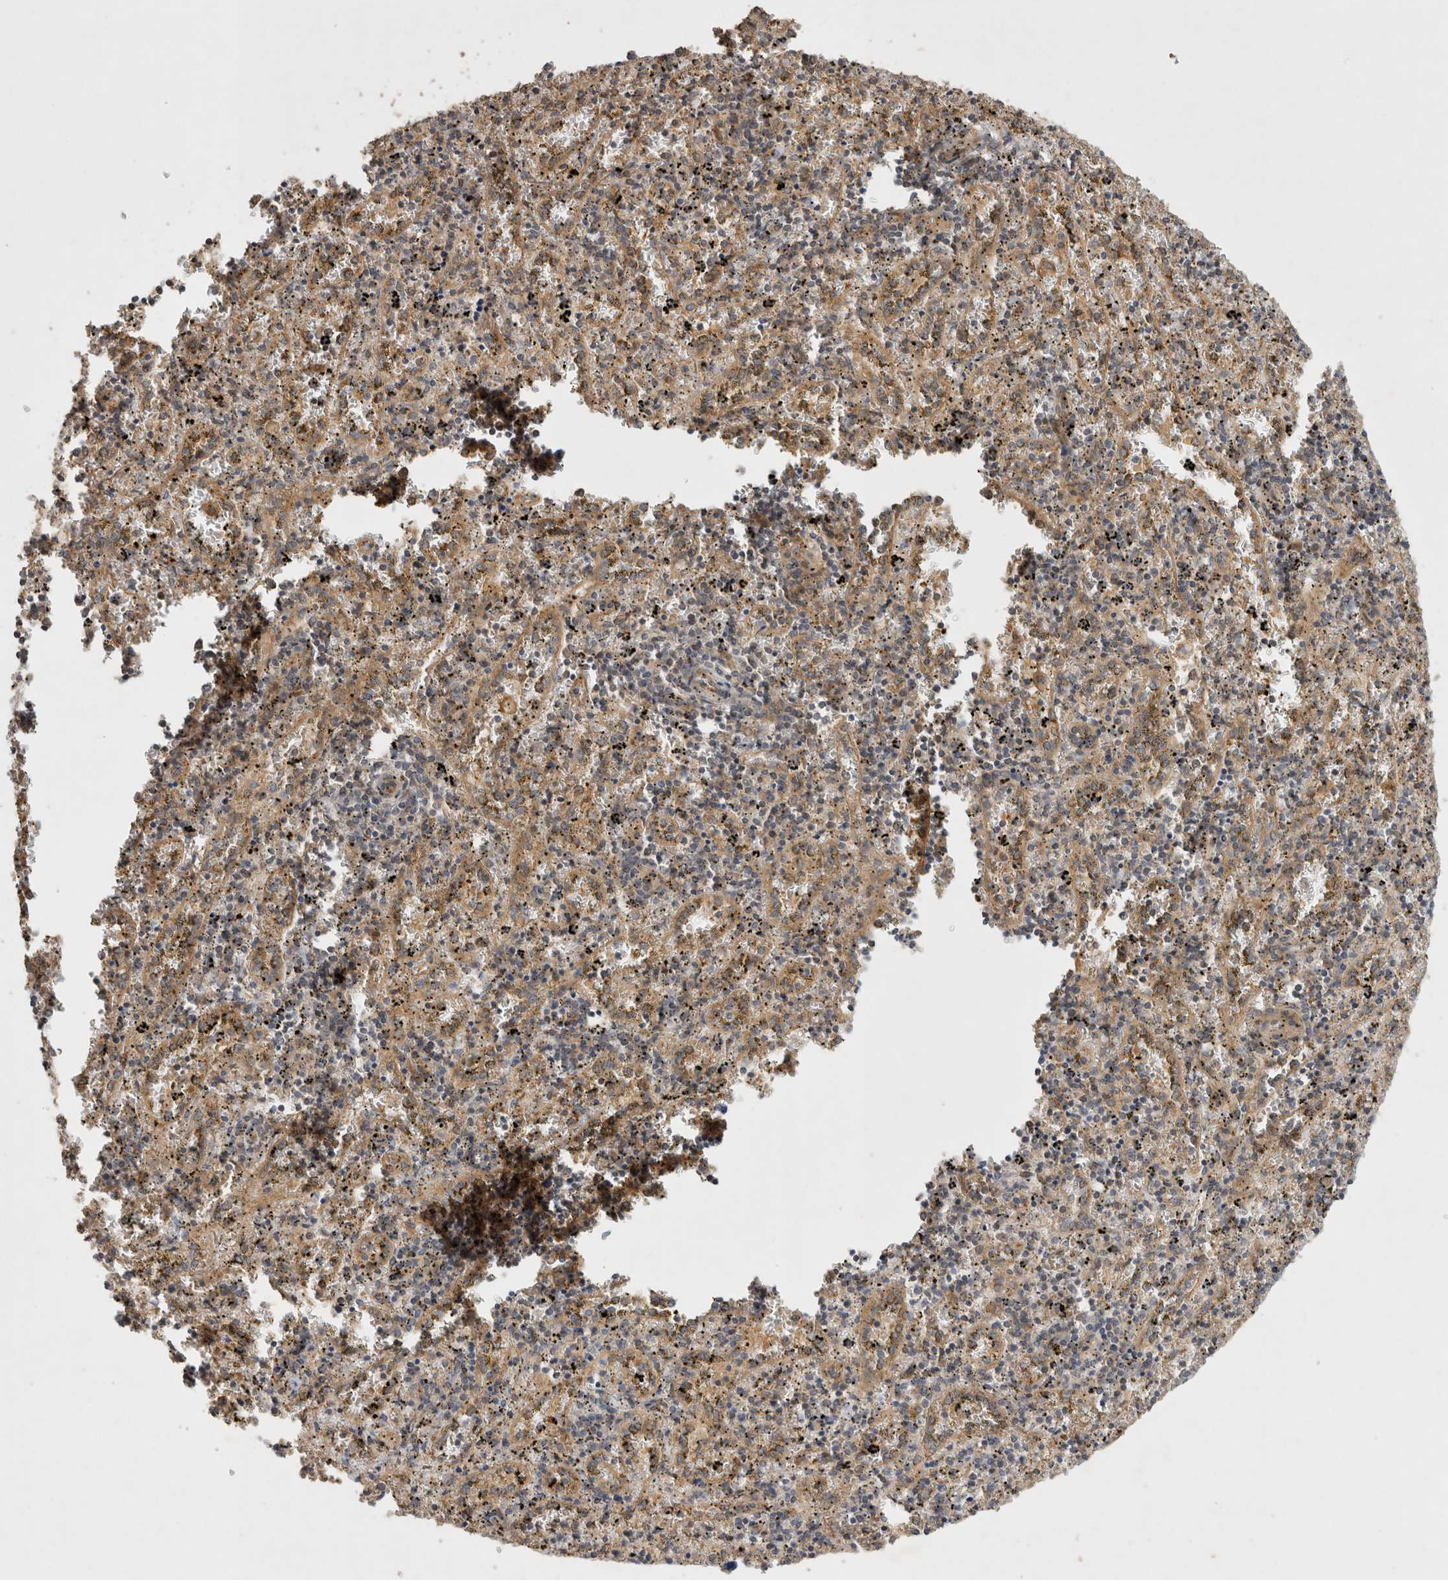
{"staining": {"intensity": "negative", "quantity": "none", "location": "none"}, "tissue": "spleen", "cell_type": "Cells in red pulp", "image_type": "normal", "snomed": [{"axis": "morphology", "description": "Normal tissue, NOS"}, {"axis": "topography", "description": "Spleen"}], "caption": "A histopathology image of spleen stained for a protein exhibits no brown staining in cells in red pulp. Nuclei are stained in blue.", "gene": "PPP1R42", "patient": {"sex": "male", "age": 11}}